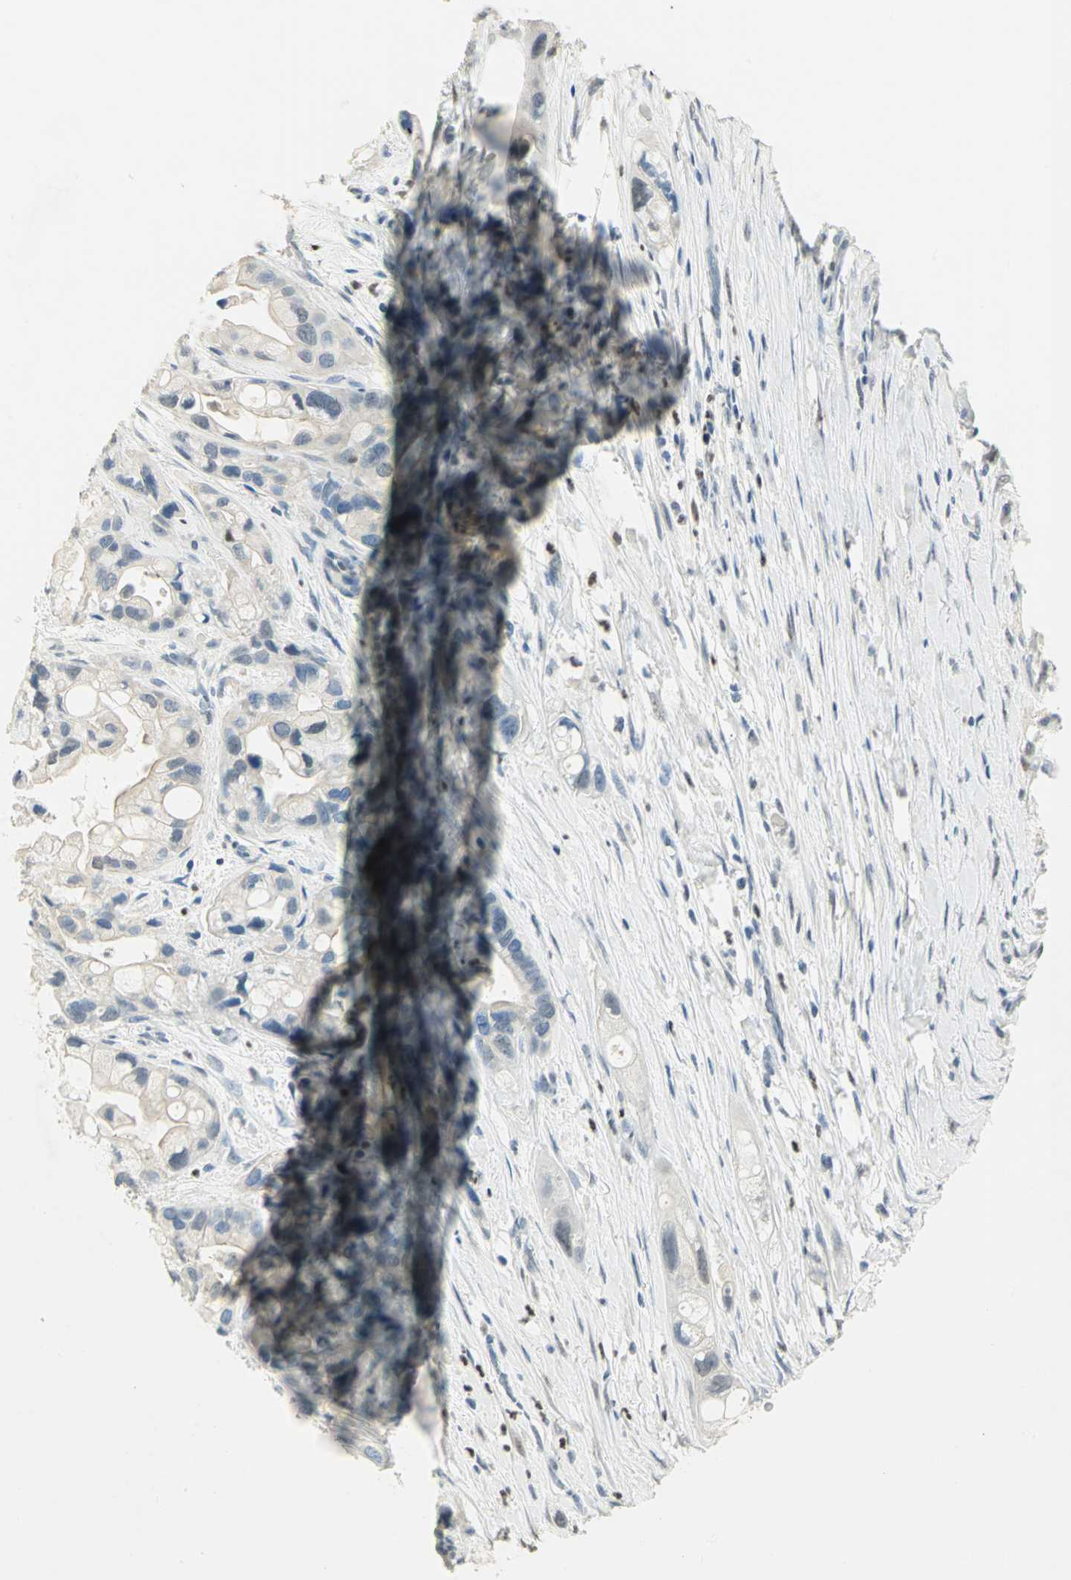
{"staining": {"intensity": "negative", "quantity": "none", "location": "none"}, "tissue": "pancreatic cancer", "cell_type": "Tumor cells", "image_type": "cancer", "snomed": [{"axis": "morphology", "description": "Adenocarcinoma, NOS"}, {"axis": "topography", "description": "Pancreas"}], "caption": "Immunohistochemical staining of pancreatic cancer shows no significant staining in tumor cells.", "gene": "BCL6", "patient": {"sex": "female", "age": 77}}